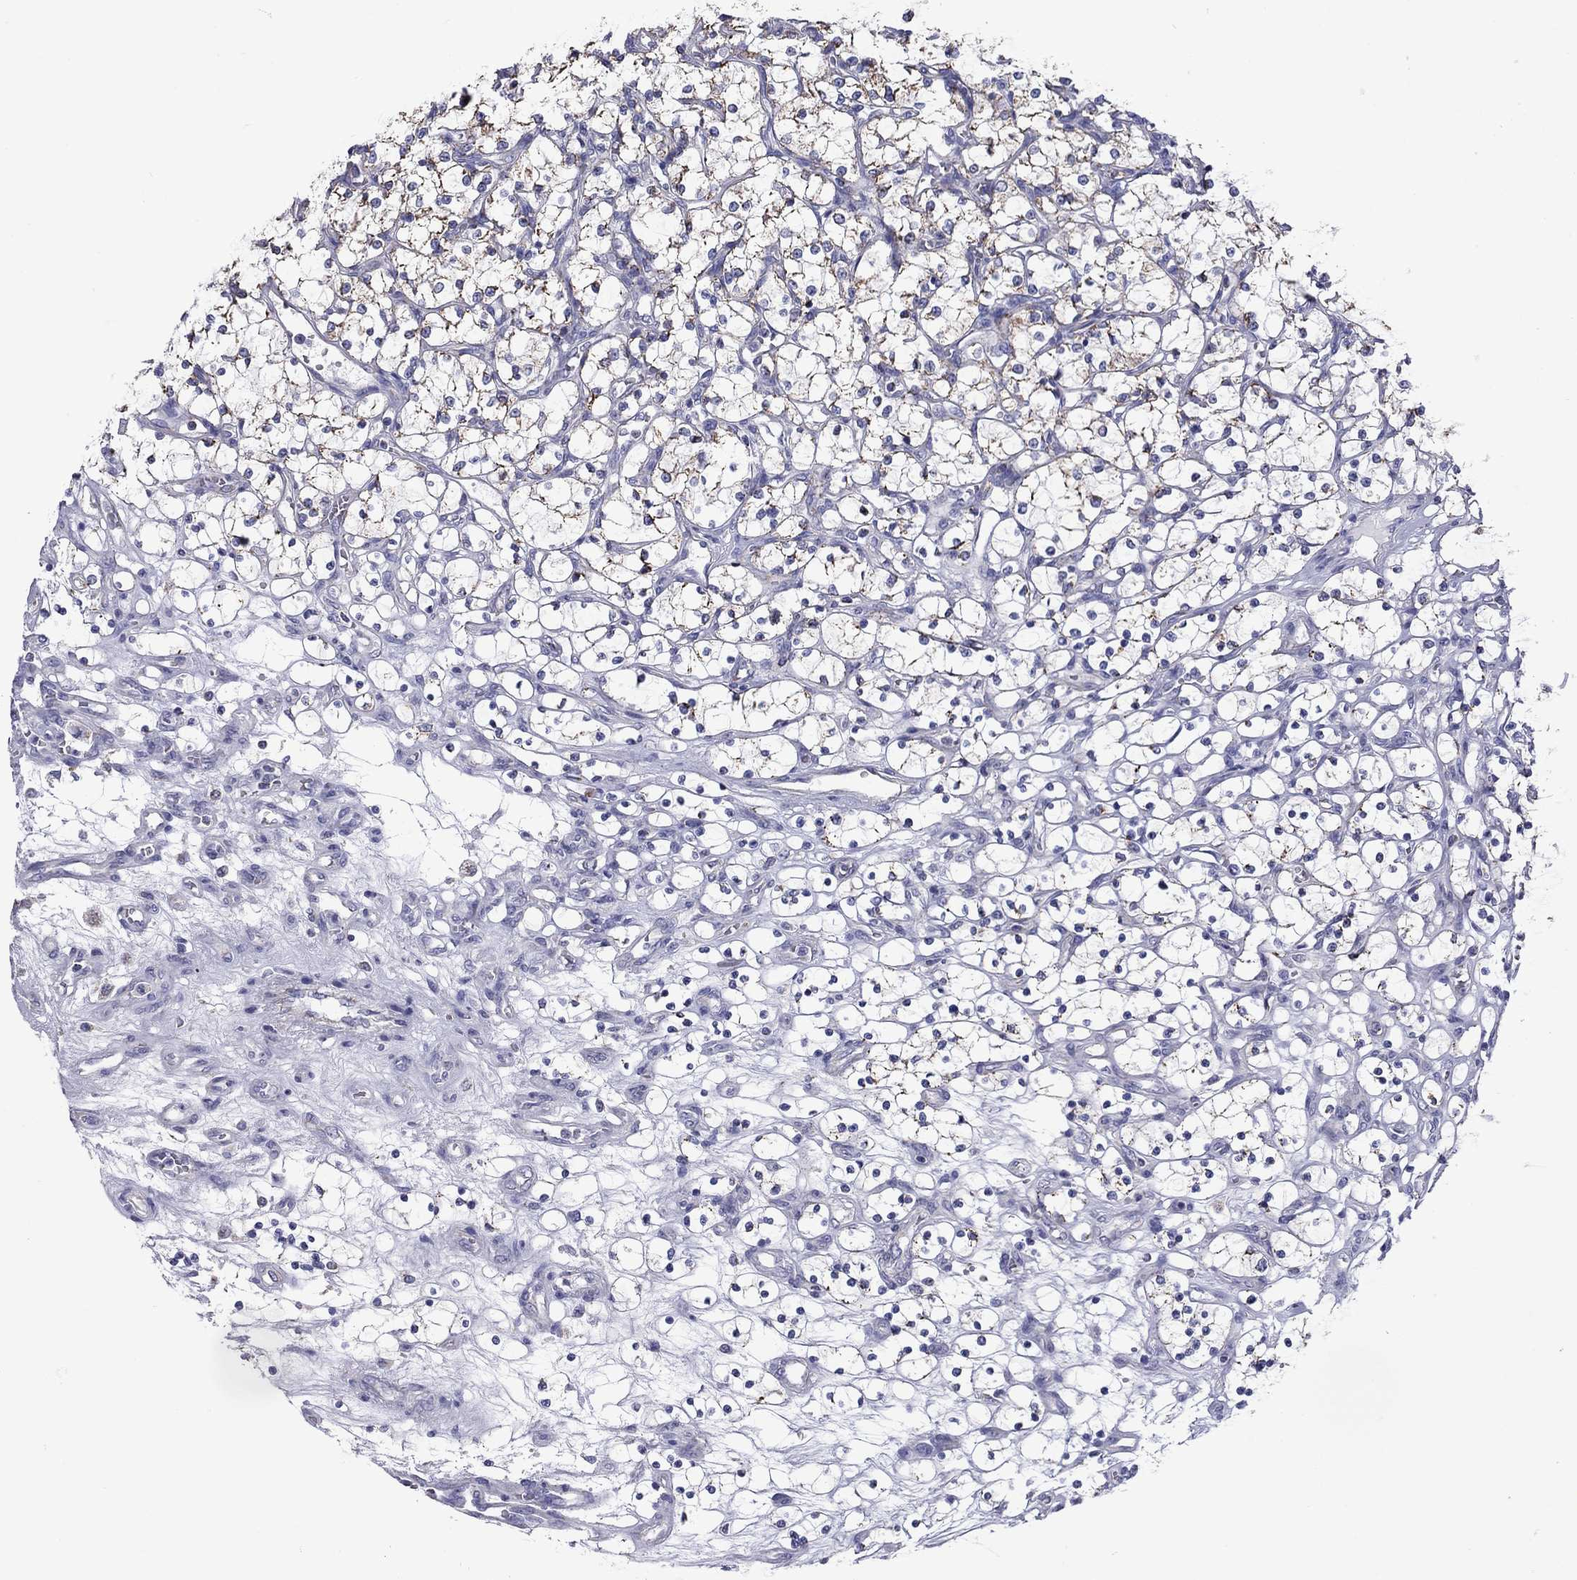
{"staining": {"intensity": "moderate", "quantity": "25%-75%", "location": "cytoplasmic/membranous"}, "tissue": "renal cancer", "cell_type": "Tumor cells", "image_type": "cancer", "snomed": [{"axis": "morphology", "description": "Adenocarcinoma, NOS"}, {"axis": "topography", "description": "Kidney"}], "caption": "A histopathology image showing moderate cytoplasmic/membranous positivity in about 25%-75% of tumor cells in renal adenocarcinoma, as visualized by brown immunohistochemical staining.", "gene": "ACADSB", "patient": {"sex": "female", "age": 69}}